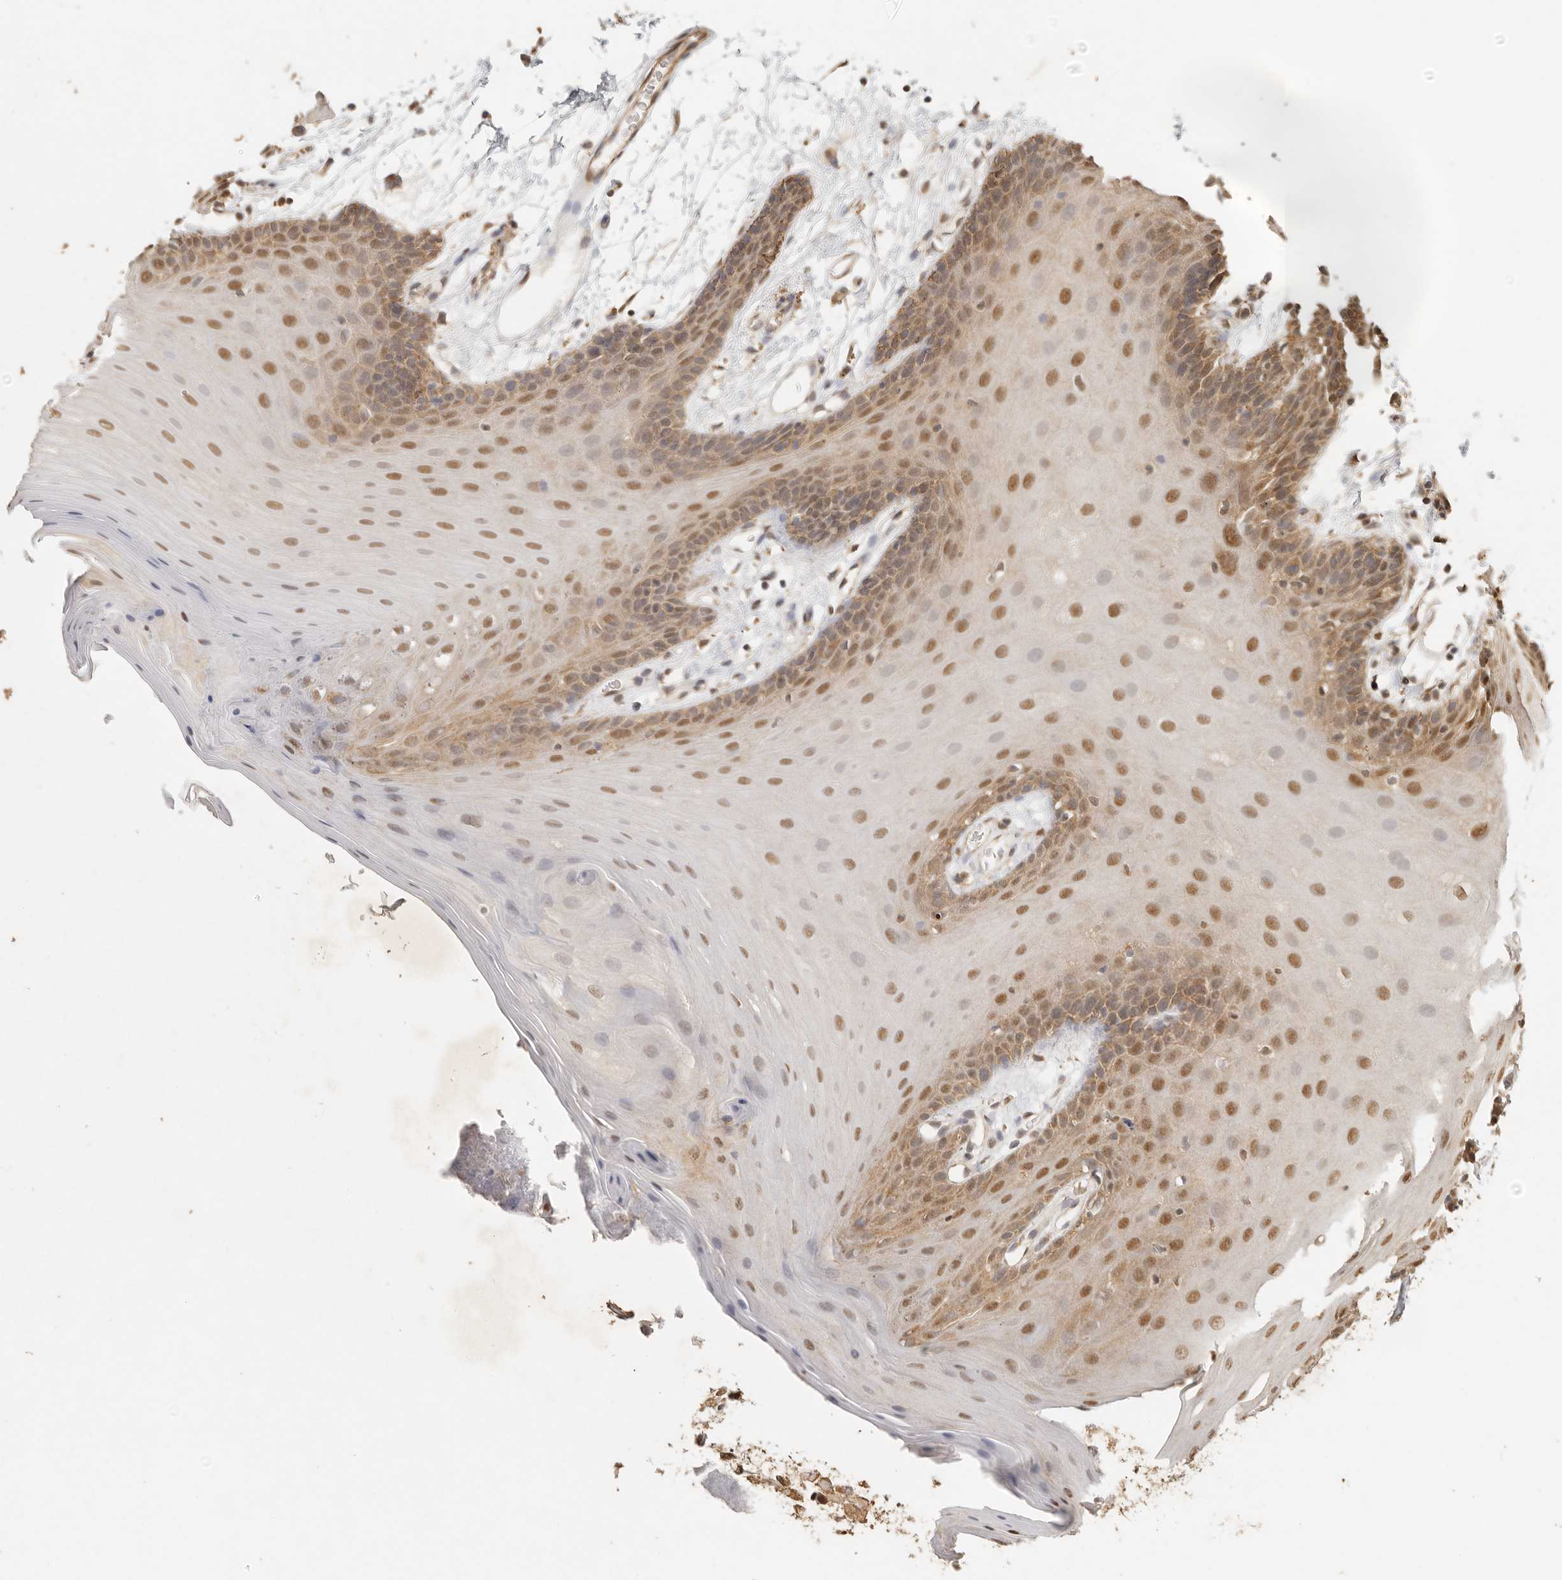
{"staining": {"intensity": "moderate", "quantity": ">75%", "location": "cytoplasmic/membranous,nuclear"}, "tissue": "oral mucosa", "cell_type": "Squamous epithelial cells", "image_type": "normal", "snomed": [{"axis": "morphology", "description": "Normal tissue, NOS"}, {"axis": "morphology", "description": "Squamous cell carcinoma, NOS"}, {"axis": "topography", "description": "Skeletal muscle"}, {"axis": "topography", "description": "Oral tissue"}, {"axis": "topography", "description": "Salivary gland"}, {"axis": "topography", "description": "Head-Neck"}], "caption": "Unremarkable oral mucosa was stained to show a protein in brown. There is medium levels of moderate cytoplasmic/membranous,nuclear expression in approximately >75% of squamous epithelial cells.", "gene": "PSMA5", "patient": {"sex": "male", "age": 54}}